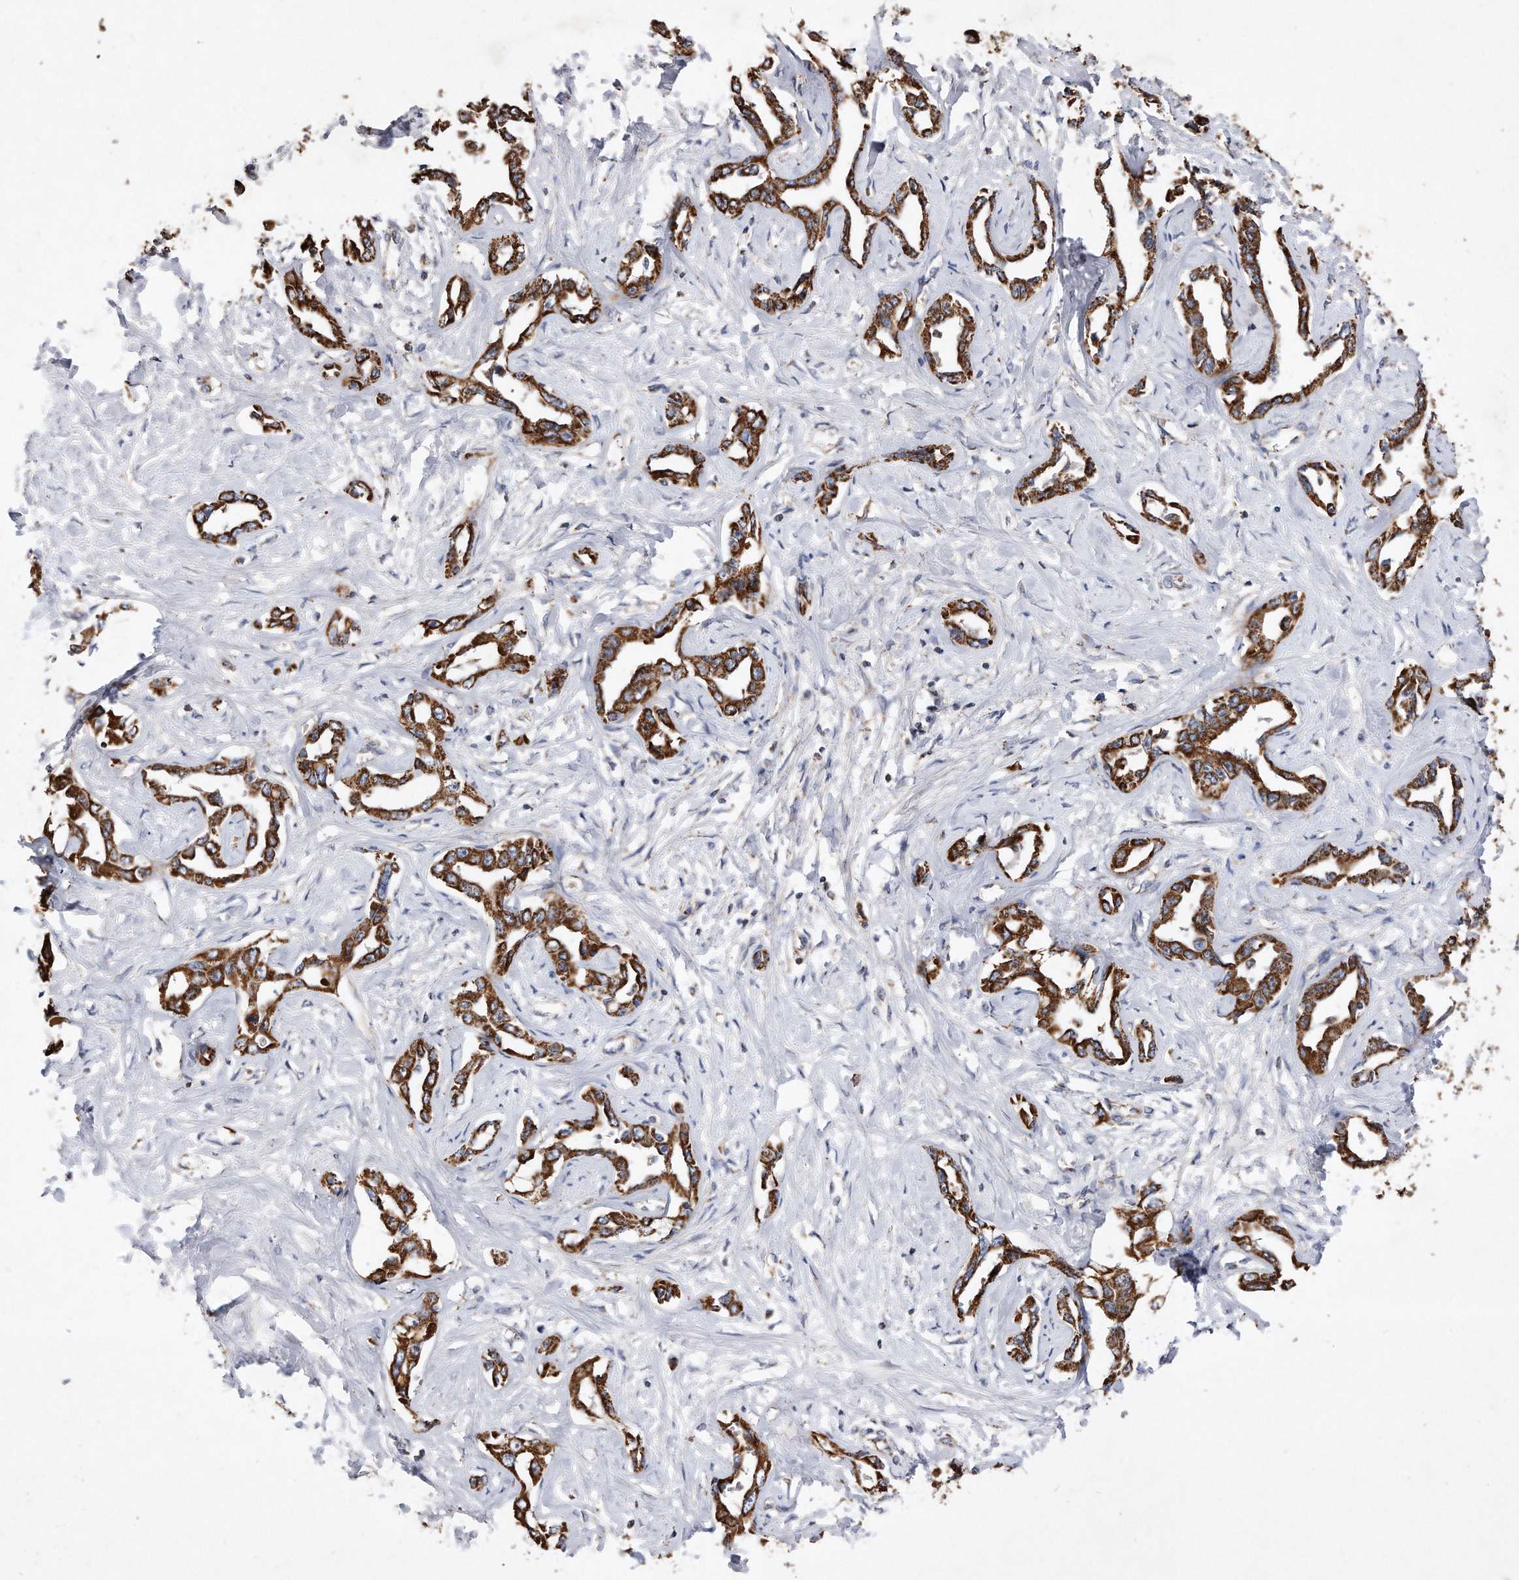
{"staining": {"intensity": "strong", "quantity": ">75%", "location": "cytoplasmic/membranous"}, "tissue": "liver cancer", "cell_type": "Tumor cells", "image_type": "cancer", "snomed": [{"axis": "morphology", "description": "Cholangiocarcinoma"}, {"axis": "topography", "description": "Liver"}], "caption": "This photomicrograph displays cholangiocarcinoma (liver) stained with immunohistochemistry (IHC) to label a protein in brown. The cytoplasmic/membranous of tumor cells show strong positivity for the protein. Nuclei are counter-stained blue.", "gene": "PPP5C", "patient": {"sex": "male", "age": 59}}